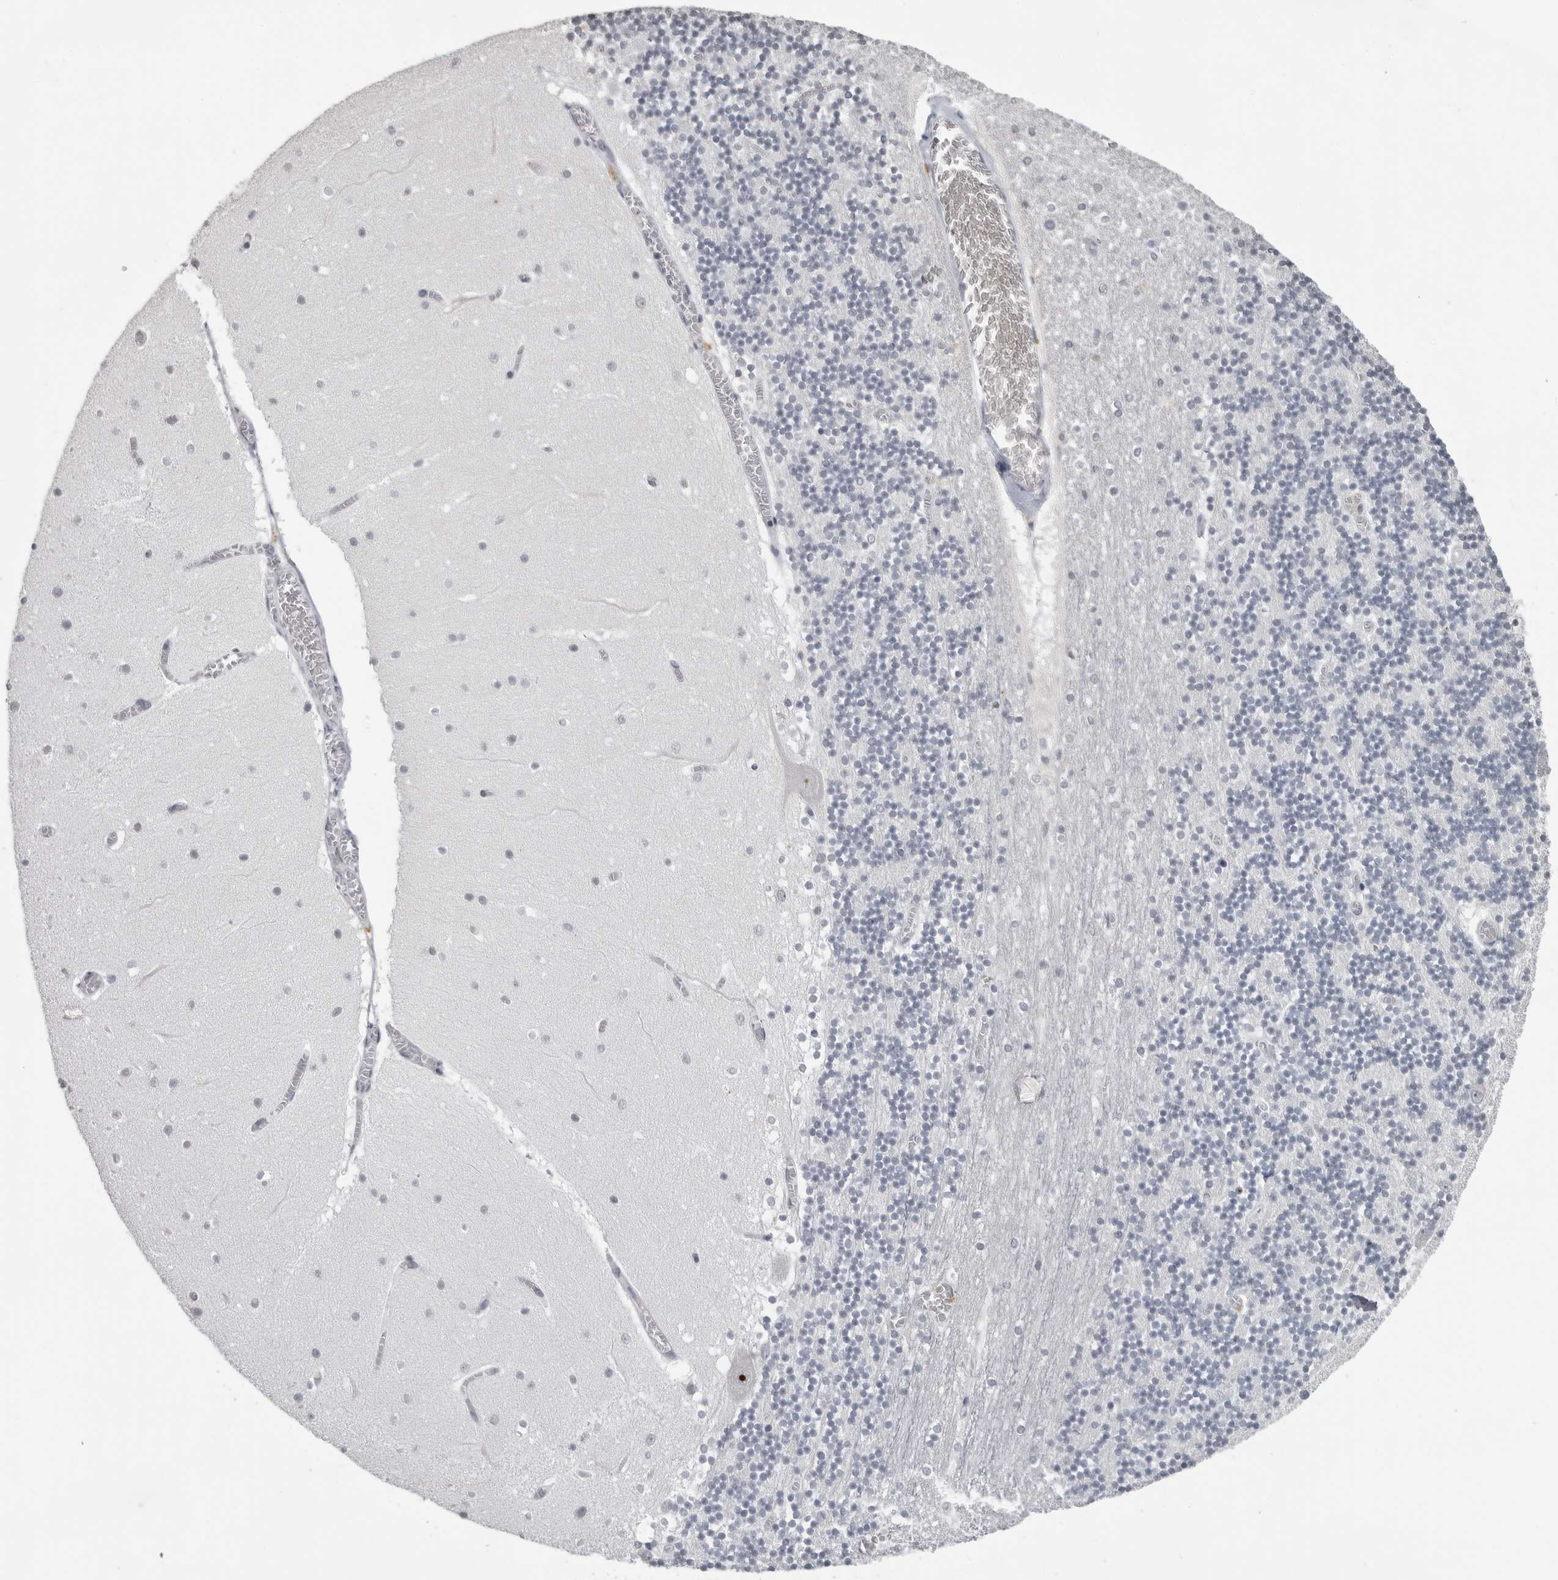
{"staining": {"intensity": "negative", "quantity": "none", "location": "none"}, "tissue": "cerebellum", "cell_type": "Cells in granular layer", "image_type": "normal", "snomed": [{"axis": "morphology", "description": "Normal tissue, NOS"}, {"axis": "topography", "description": "Cerebellum"}], "caption": "The micrograph demonstrates no staining of cells in granular layer in unremarkable cerebellum. (Brightfield microscopy of DAB immunohistochemistry (IHC) at high magnification).", "gene": "DDX54", "patient": {"sex": "female", "age": 28}}